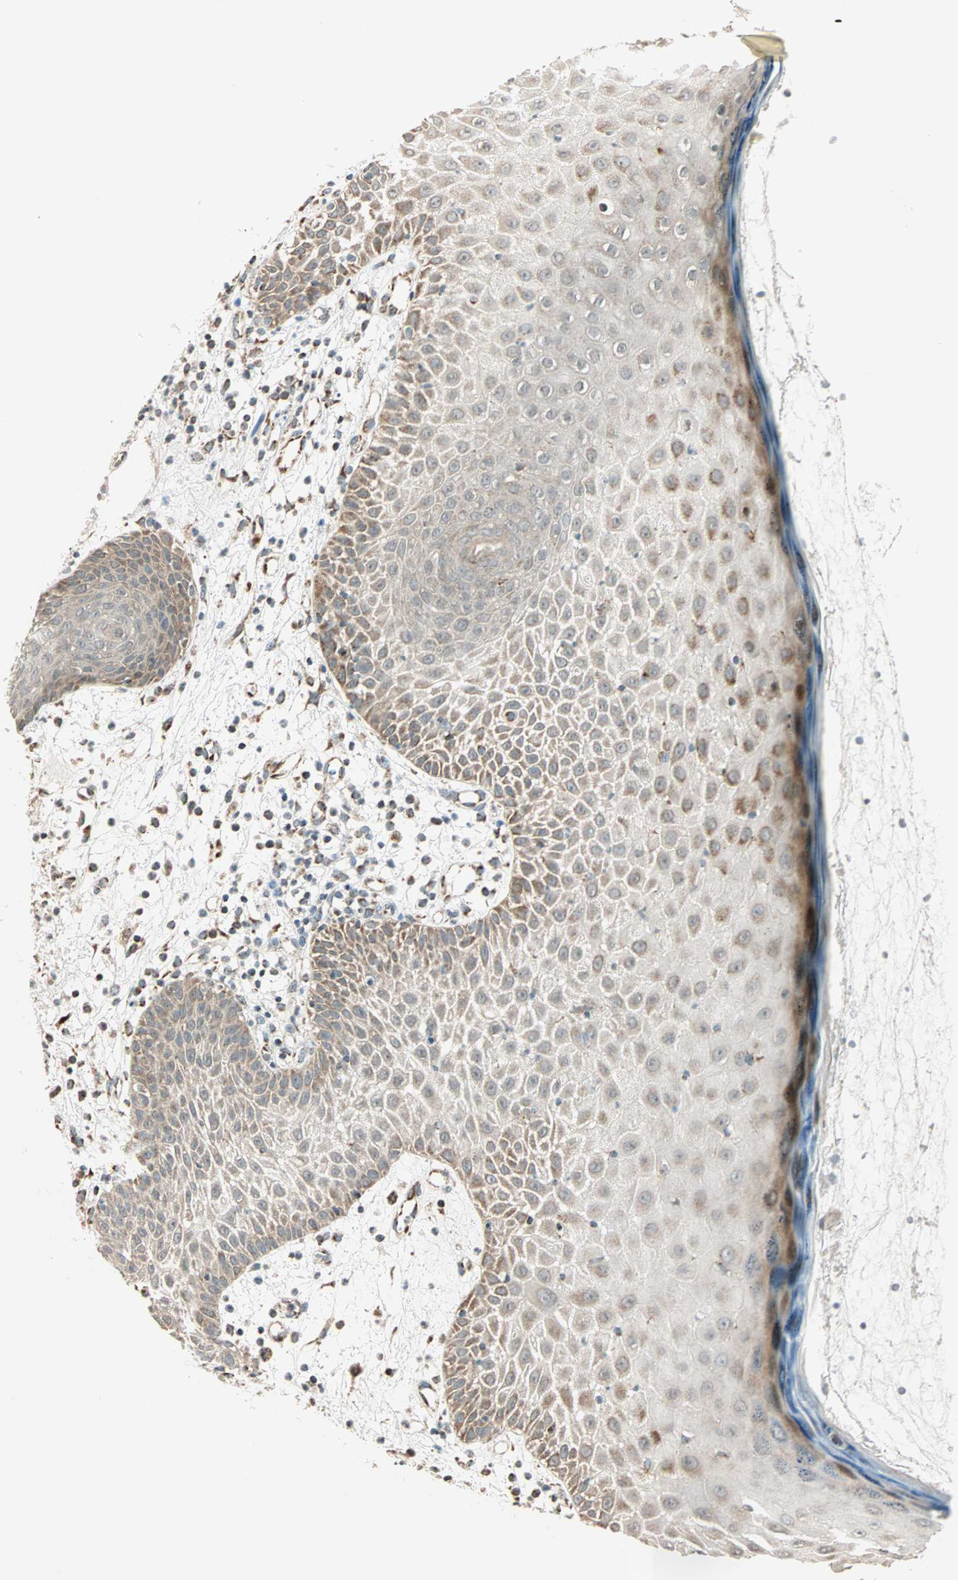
{"staining": {"intensity": "weak", "quantity": "<25%", "location": "cytoplasmic/membranous"}, "tissue": "skin cancer", "cell_type": "Tumor cells", "image_type": "cancer", "snomed": [{"axis": "morphology", "description": "Squamous cell carcinoma, NOS"}, {"axis": "topography", "description": "Skin"}], "caption": "DAB (3,3'-diaminobenzidine) immunohistochemical staining of human skin cancer (squamous cell carcinoma) exhibits no significant positivity in tumor cells. Nuclei are stained in blue.", "gene": "SPRY4", "patient": {"sex": "female", "age": 78}}